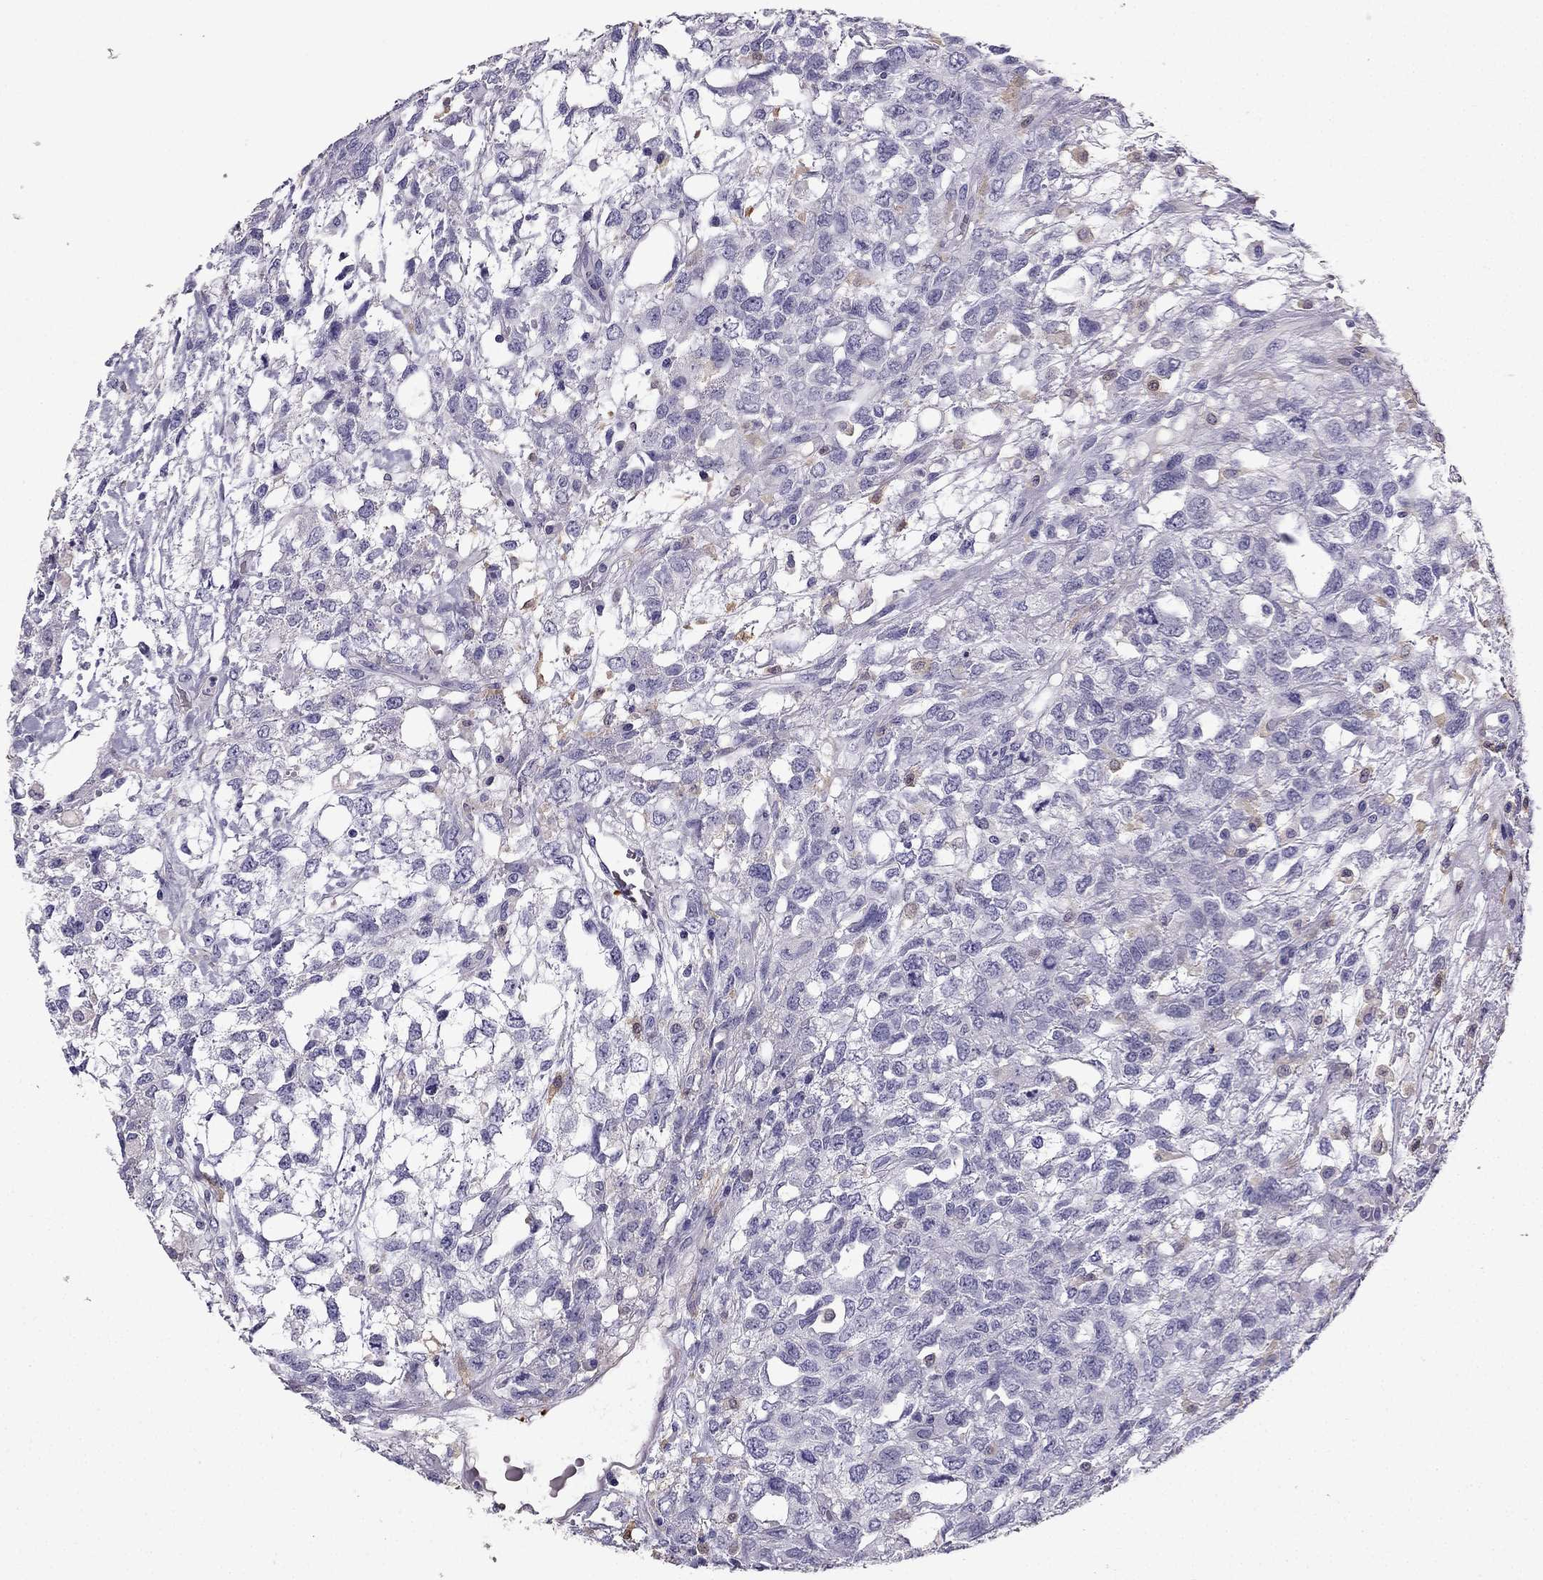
{"staining": {"intensity": "negative", "quantity": "none", "location": "none"}, "tissue": "testis cancer", "cell_type": "Tumor cells", "image_type": "cancer", "snomed": [{"axis": "morphology", "description": "Seminoma, NOS"}, {"axis": "topography", "description": "Testis"}], "caption": "Immunohistochemistry (IHC) of human testis seminoma demonstrates no staining in tumor cells. (DAB (3,3'-diaminobenzidine) immunohistochemistry (IHC), high magnification).", "gene": "LMTK3", "patient": {"sex": "male", "age": 52}}